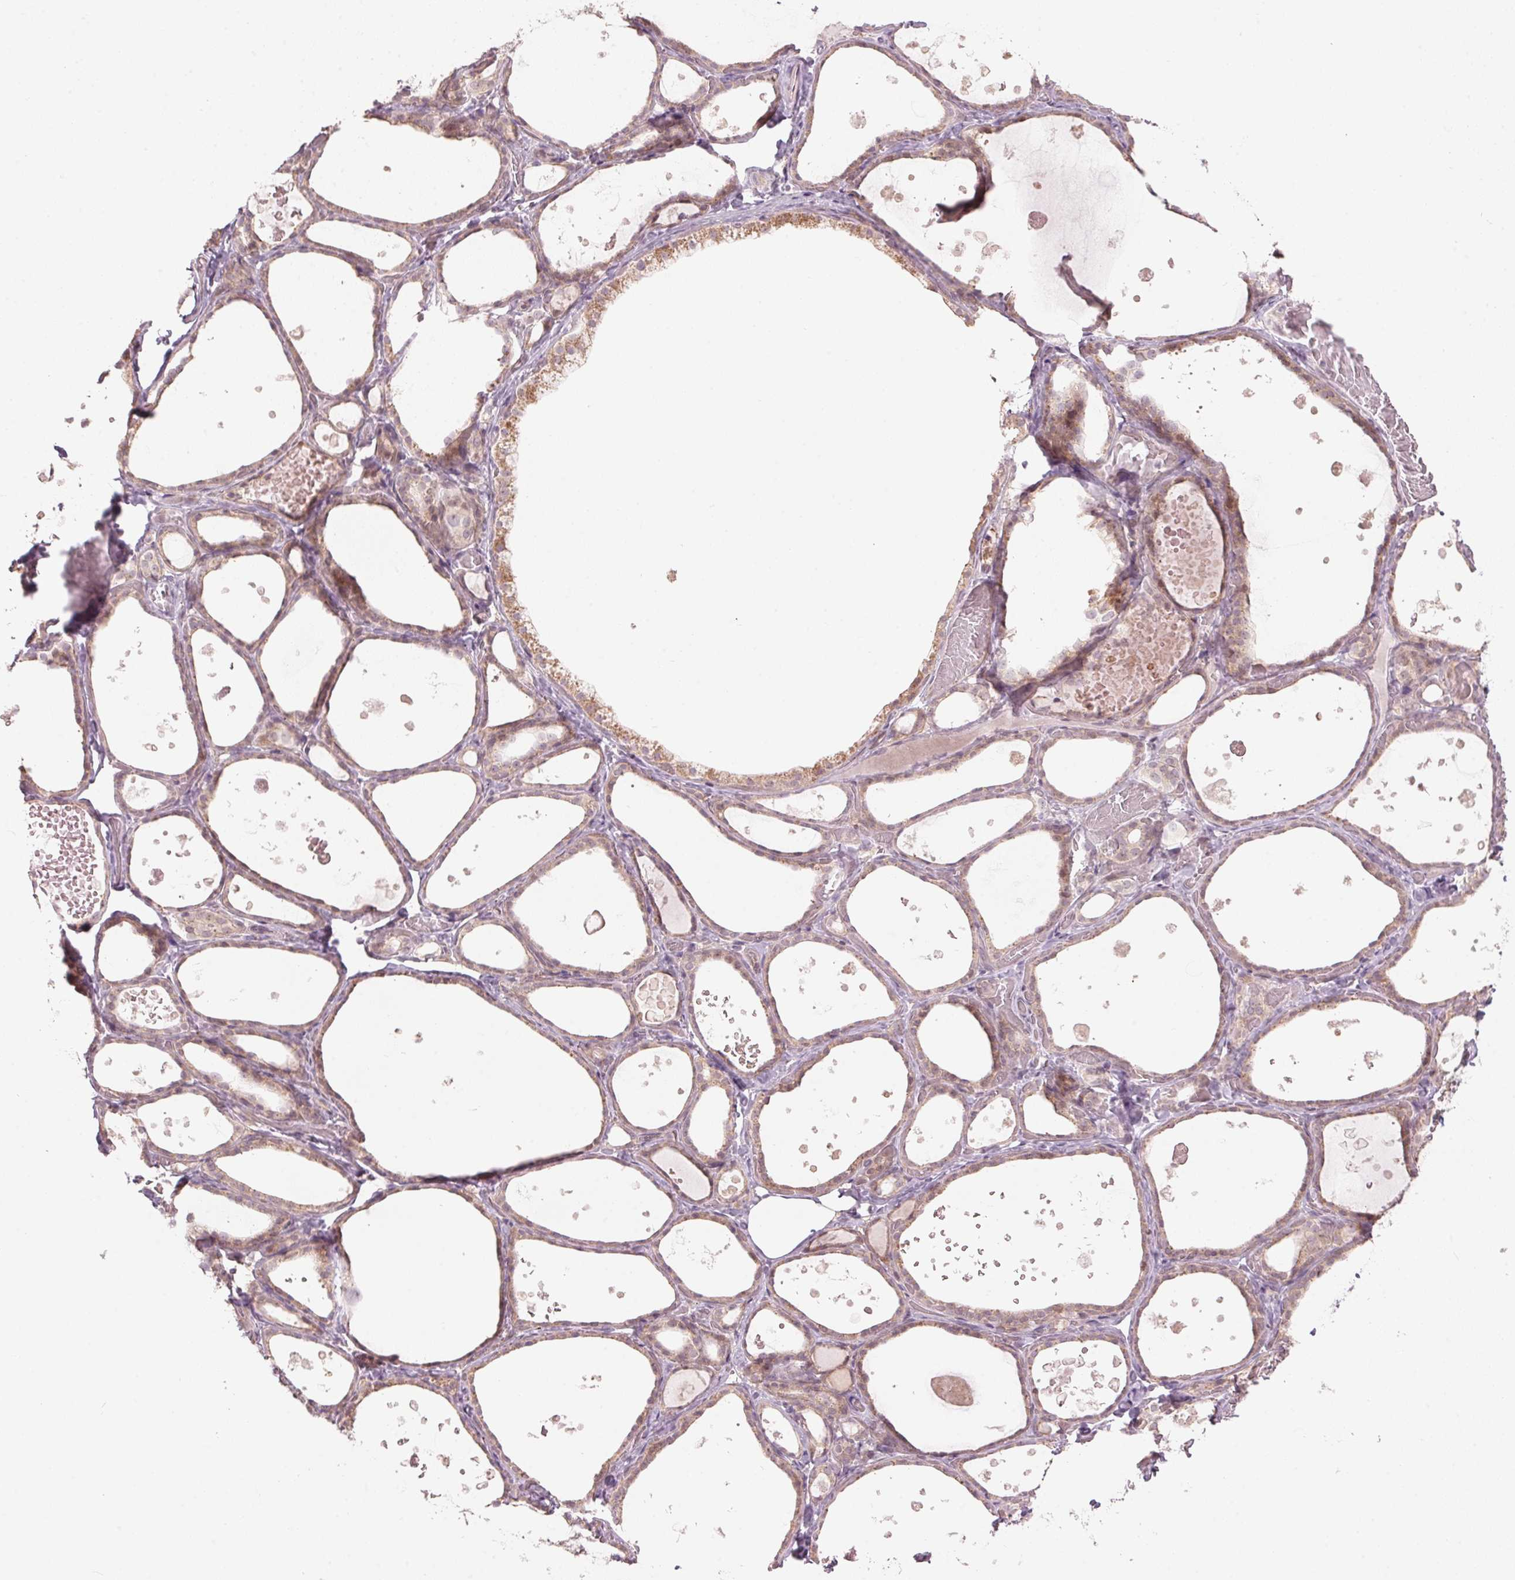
{"staining": {"intensity": "weak", "quantity": ">75%", "location": "cytoplasmic/membranous"}, "tissue": "thyroid gland", "cell_type": "Glandular cells", "image_type": "normal", "snomed": [{"axis": "morphology", "description": "Normal tissue, NOS"}, {"axis": "topography", "description": "Thyroid gland"}], "caption": "Weak cytoplasmic/membranous protein staining is present in about >75% of glandular cells in thyroid gland.", "gene": "TMED6", "patient": {"sex": "female", "age": 56}}